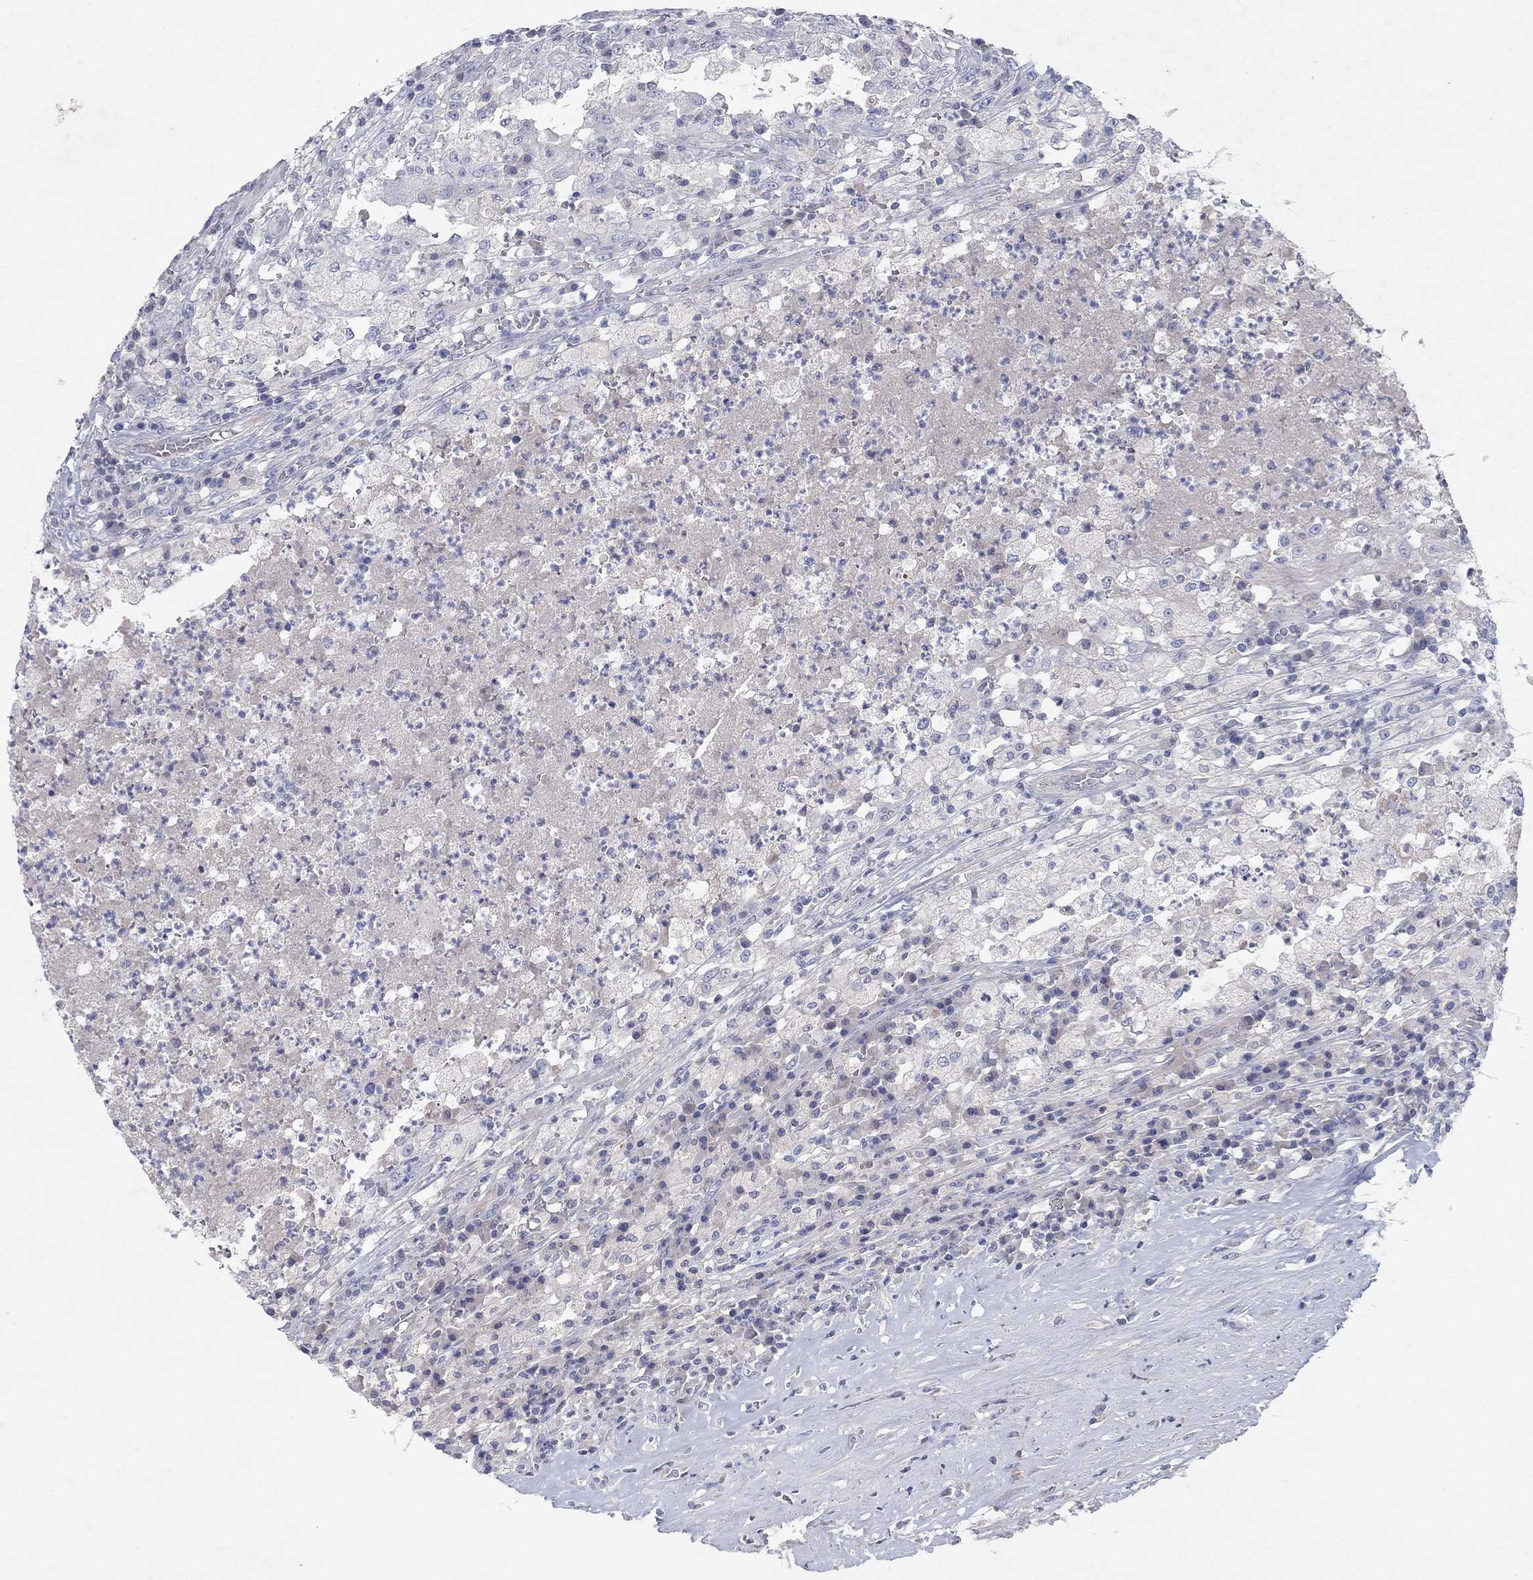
{"staining": {"intensity": "negative", "quantity": "none", "location": "none"}, "tissue": "testis cancer", "cell_type": "Tumor cells", "image_type": "cancer", "snomed": [{"axis": "morphology", "description": "Necrosis, NOS"}, {"axis": "morphology", "description": "Carcinoma, Embryonal, NOS"}, {"axis": "topography", "description": "Testis"}], "caption": "Embryonal carcinoma (testis) was stained to show a protein in brown. There is no significant staining in tumor cells.", "gene": "KRT40", "patient": {"sex": "male", "age": 19}}